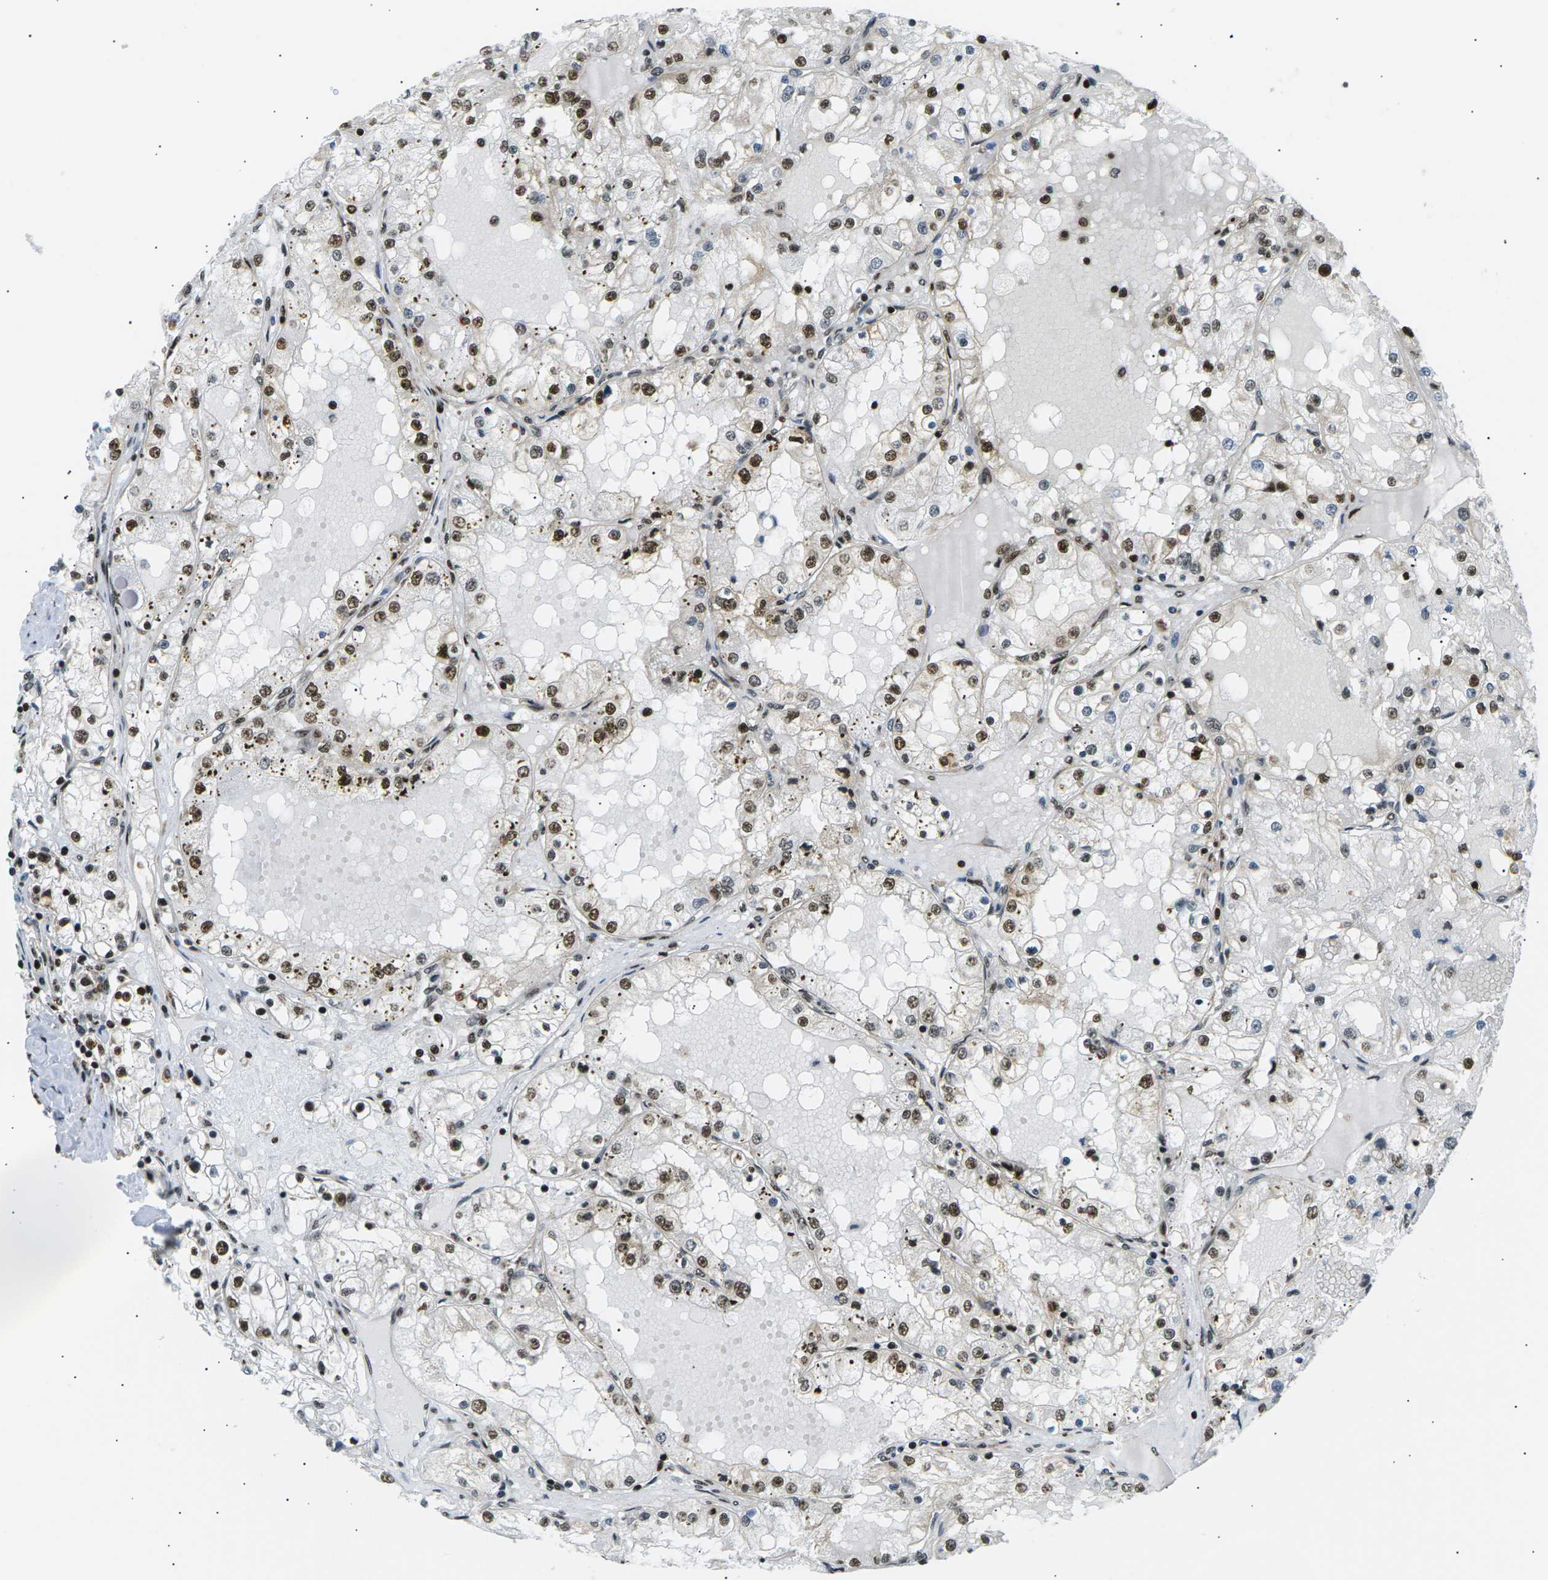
{"staining": {"intensity": "strong", "quantity": ">75%", "location": "nuclear"}, "tissue": "renal cancer", "cell_type": "Tumor cells", "image_type": "cancer", "snomed": [{"axis": "morphology", "description": "Adenocarcinoma, NOS"}, {"axis": "topography", "description": "Kidney"}], "caption": "An IHC histopathology image of neoplastic tissue is shown. Protein staining in brown highlights strong nuclear positivity in renal cancer (adenocarcinoma) within tumor cells. (IHC, brightfield microscopy, high magnification).", "gene": "RPA2", "patient": {"sex": "male", "age": 68}}